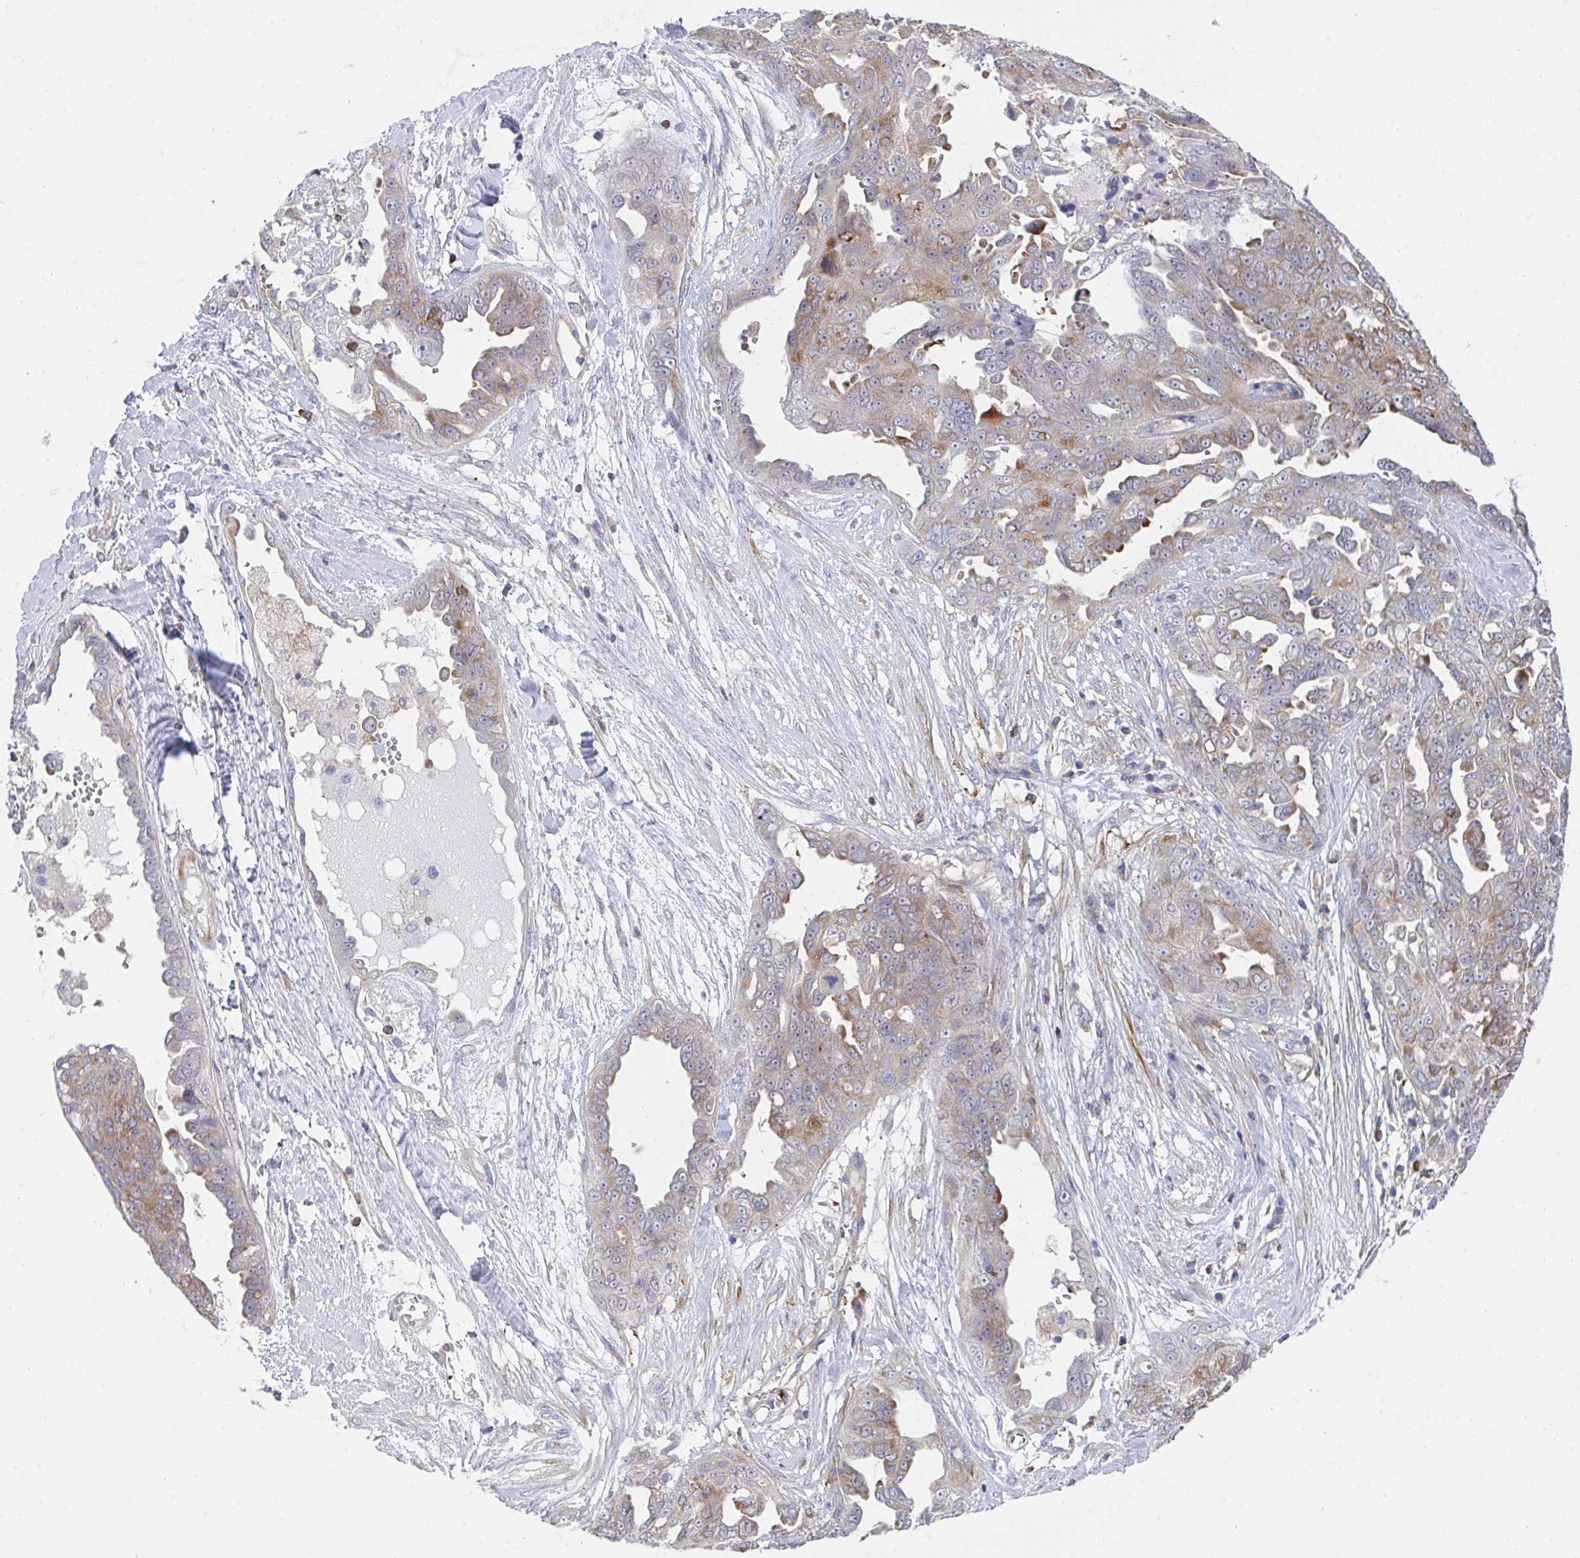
{"staining": {"intensity": "moderate", "quantity": "25%-75%", "location": "cytoplasmic/membranous"}, "tissue": "ovarian cancer", "cell_type": "Tumor cells", "image_type": "cancer", "snomed": [{"axis": "morphology", "description": "Carcinoma, endometroid"}, {"axis": "topography", "description": "Ovary"}], "caption": "Ovarian cancer stained for a protein (brown) exhibits moderate cytoplasmic/membranous positive staining in about 25%-75% of tumor cells.", "gene": "WNK1", "patient": {"sex": "female", "age": 70}}